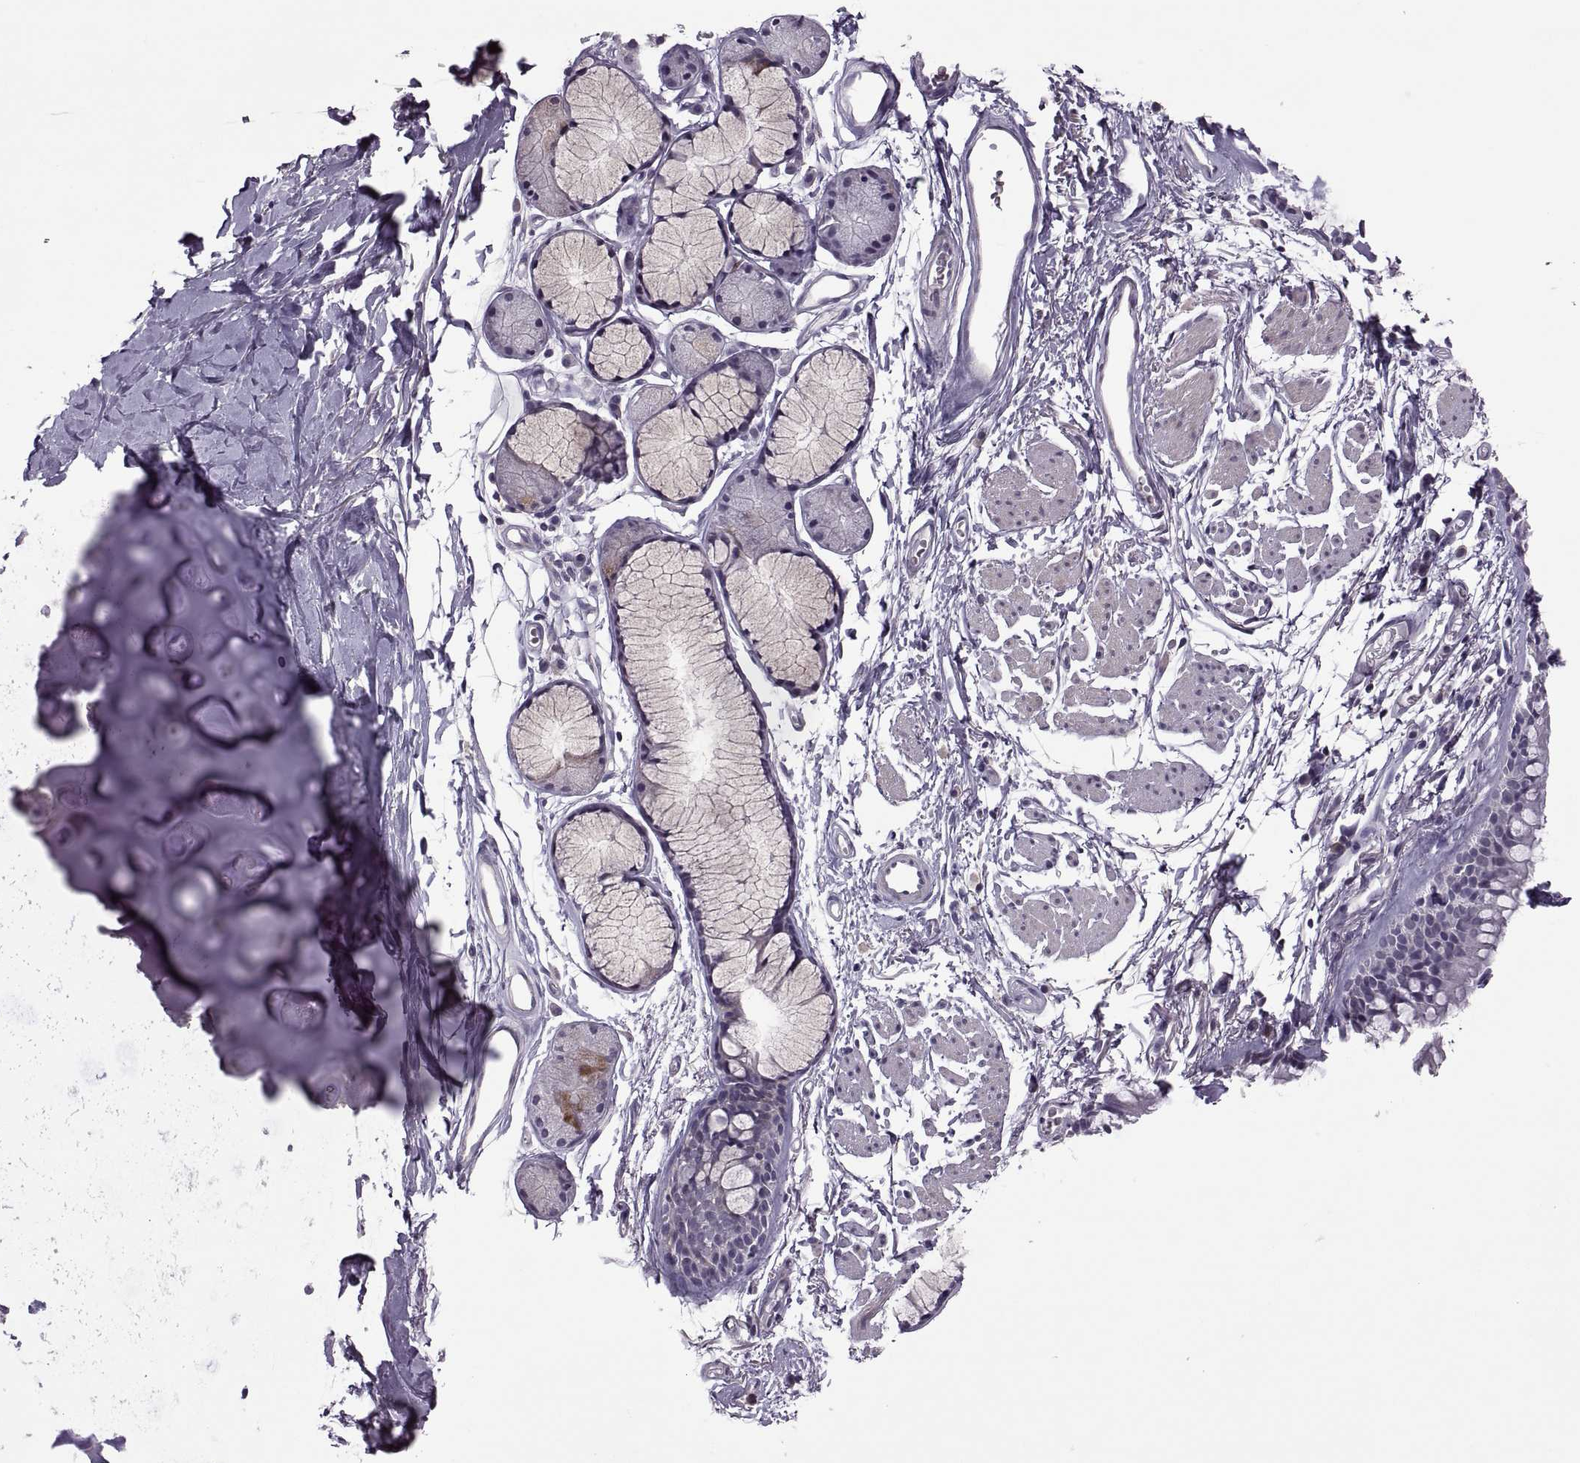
{"staining": {"intensity": "negative", "quantity": "none", "location": "none"}, "tissue": "adipose tissue", "cell_type": "Adipocytes", "image_type": "normal", "snomed": [{"axis": "morphology", "description": "Normal tissue, NOS"}, {"axis": "topography", "description": "Cartilage tissue"}, {"axis": "topography", "description": "Bronchus"}], "caption": "The micrograph displays no staining of adipocytes in benign adipose tissue. The staining was performed using DAB to visualize the protein expression in brown, while the nuclei were stained in blue with hematoxylin (Magnification: 20x).", "gene": "ODF3", "patient": {"sex": "female", "age": 79}}